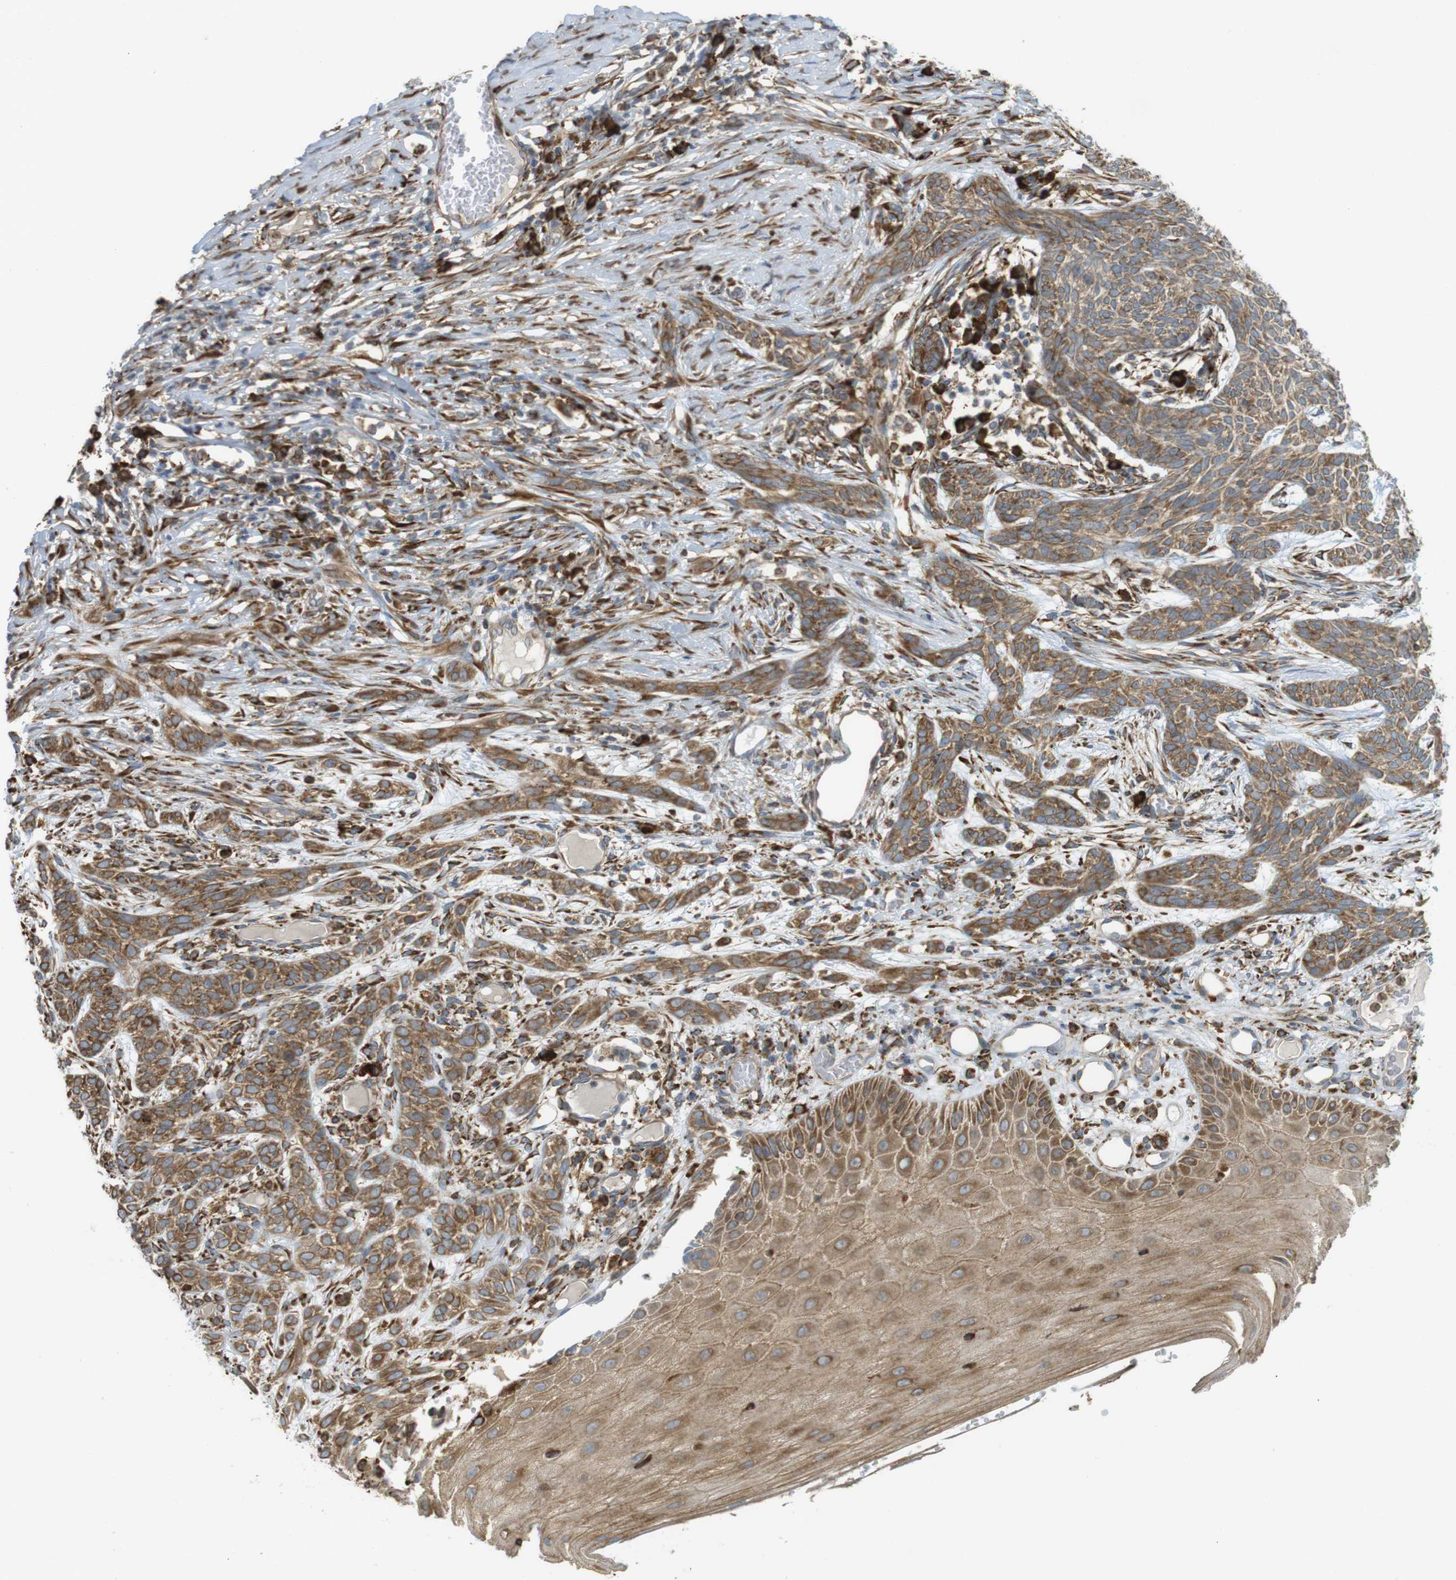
{"staining": {"intensity": "moderate", "quantity": ">75%", "location": "cytoplasmic/membranous"}, "tissue": "skin cancer", "cell_type": "Tumor cells", "image_type": "cancer", "snomed": [{"axis": "morphology", "description": "Basal cell carcinoma"}, {"axis": "topography", "description": "Skin"}], "caption": "Tumor cells demonstrate moderate cytoplasmic/membranous expression in about >75% of cells in skin cancer (basal cell carcinoma).", "gene": "MBOAT2", "patient": {"sex": "female", "age": 59}}